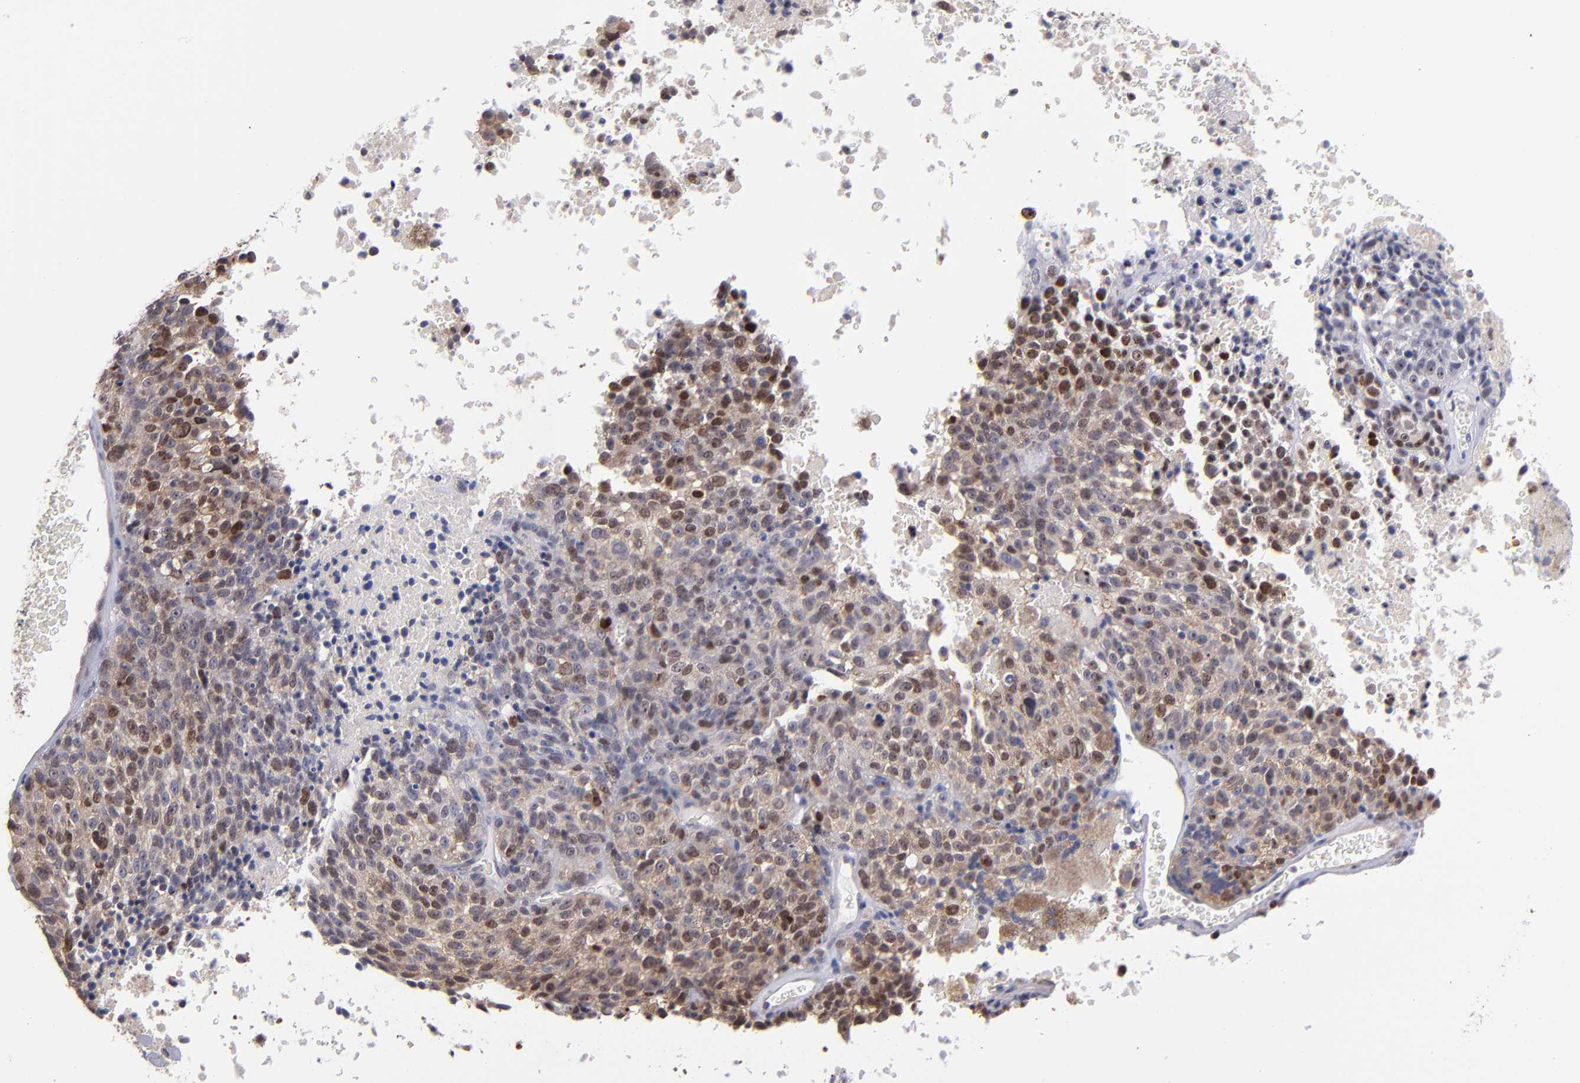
{"staining": {"intensity": "moderate", "quantity": ">75%", "location": "cytoplasmic/membranous"}, "tissue": "melanoma", "cell_type": "Tumor cells", "image_type": "cancer", "snomed": [{"axis": "morphology", "description": "Malignant melanoma, Metastatic site"}, {"axis": "topography", "description": "Cerebral cortex"}], "caption": "Immunohistochemistry (IHC) (DAB (3,3'-diaminobenzidine)) staining of malignant melanoma (metastatic site) reveals moderate cytoplasmic/membranous protein staining in about >75% of tumor cells. The staining was performed using DAB (3,3'-diaminobenzidine), with brown indicating positive protein expression. Nuclei are stained blue with hematoxylin.", "gene": "EIF3L", "patient": {"sex": "female", "age": 52}}